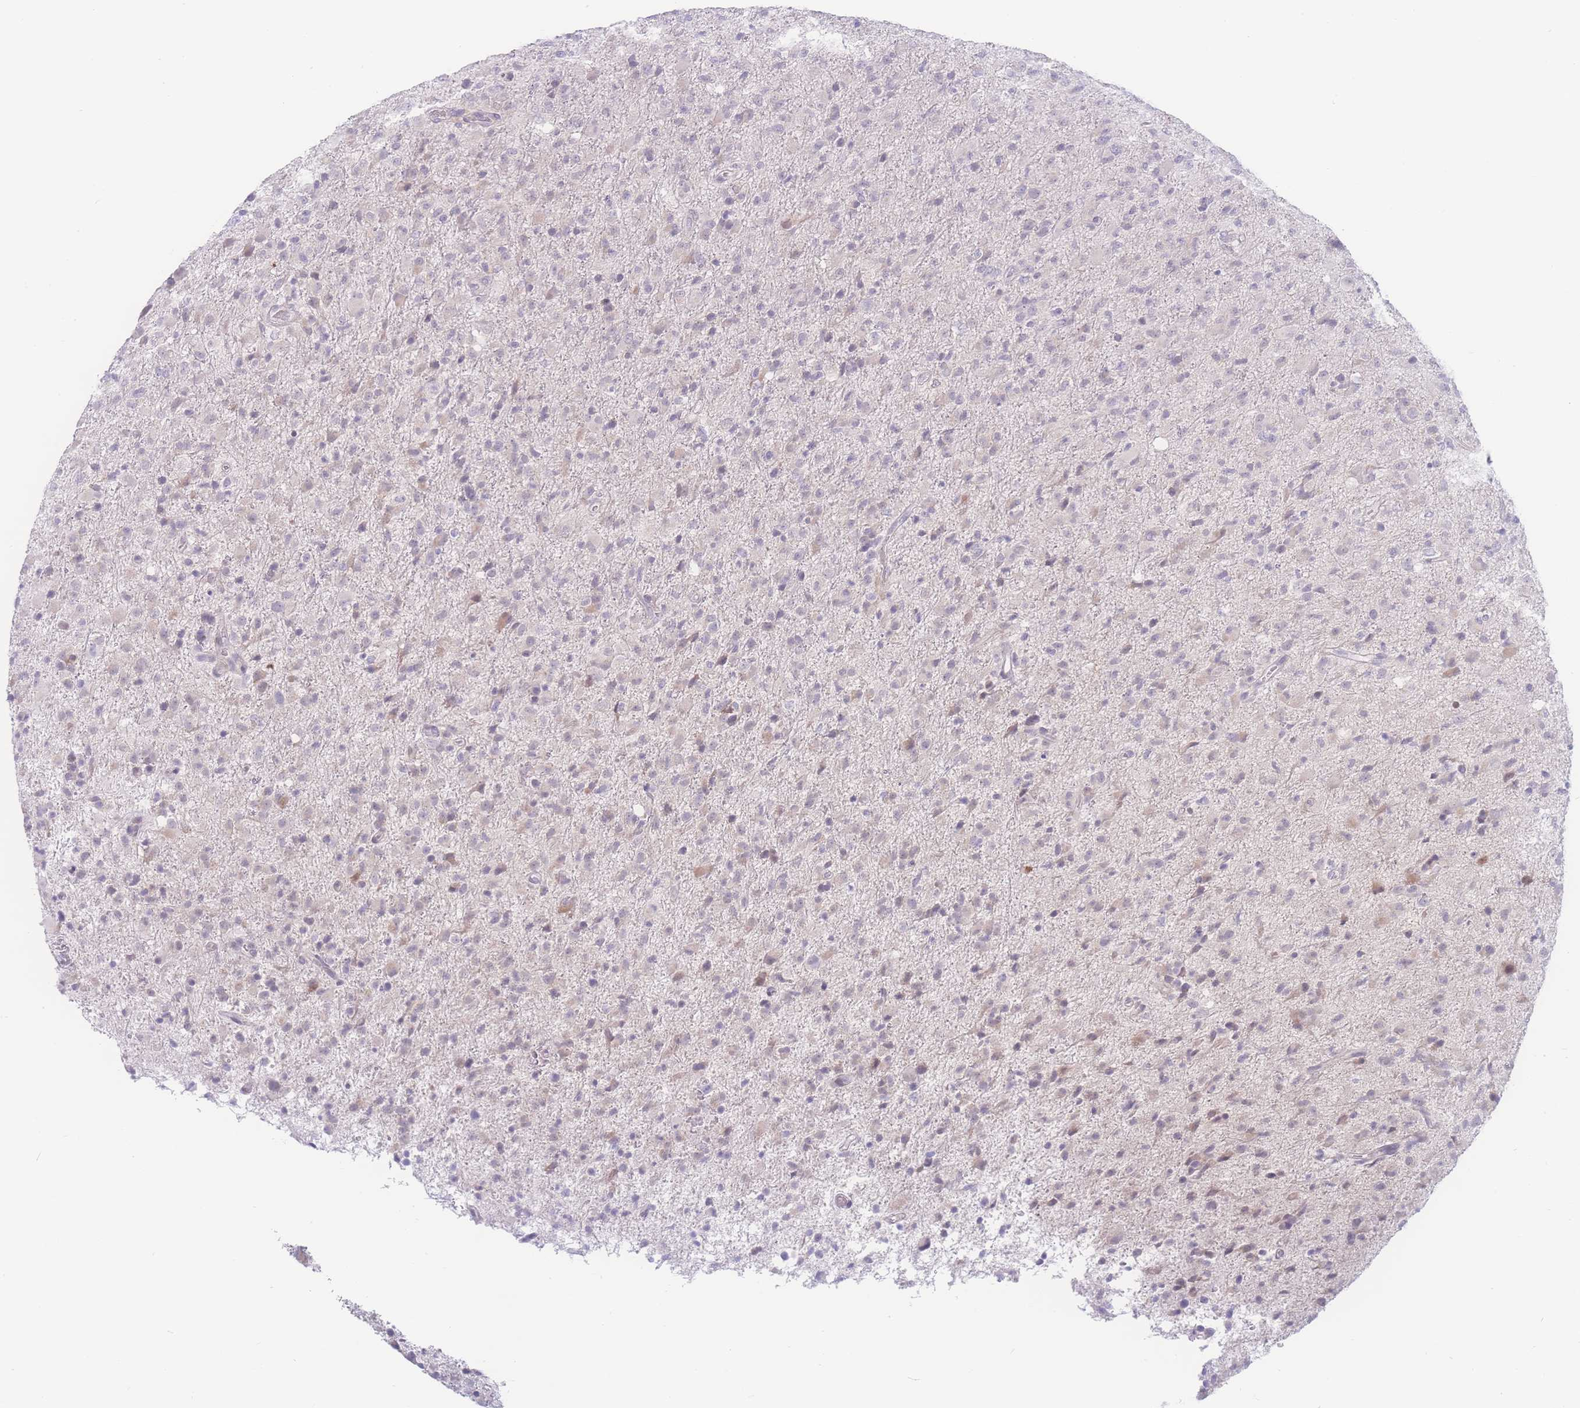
{"staining": {"intensity": "negative", "quantity": "none", "location": "none"}, "tissue": "glioma", "cell_type": "Tumor cells", "image_type": "cancer", "snomed": [{"axis": "morphology", "description": "Glioma, malignant, Low grade"}, {"axis": "topography", "description": "Brain"}], "caption": "This micrograph is of glioma stained with immunohistochemistry to label a protein in brown with the nuclei are counter-stained blue. There is no positivity in tumor cells.", "gene": "PRSS22", "patient": {"sex": "male", "age": 65}}